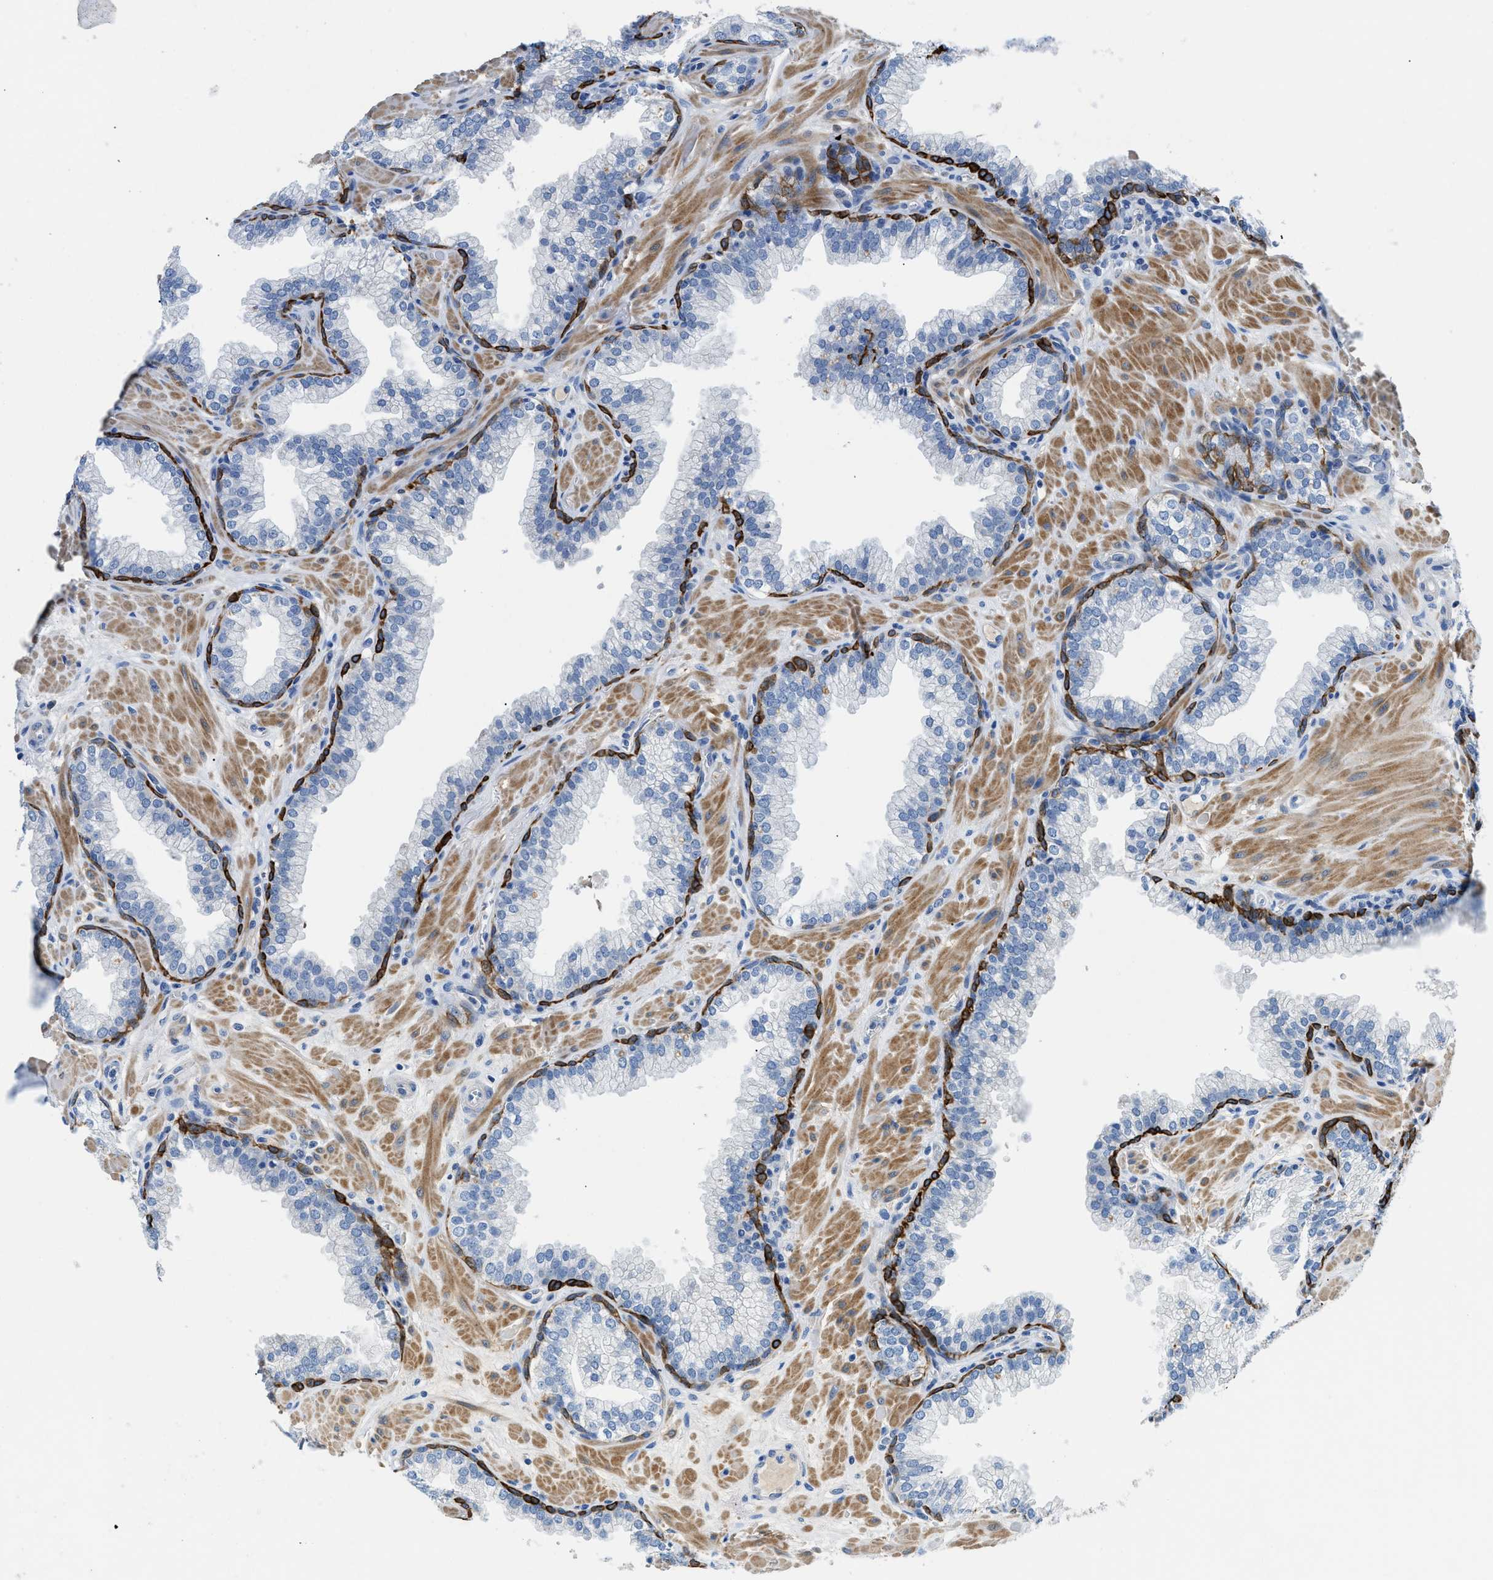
{"staining": {"intensity": "strong", "quantity": "<25%", "location": "cytoplasmic/membranous"}, "tissue": "prostate", "cell_type": "Glandular cells", "image_type": "normal", "snomed": [{"axis": "morphology", "description": "Normal tissue, NOS"}, {"axis": "morphology", "description": "Urothelial carcinoma, Low grade"}, {"axis": "topography", "description": "Urinary bladder"}, {"axis": "topography", "description": "Prostate"}], "caption": "A micrograph of human prostate stained for a protein exhibits strong cytoplasmic/membranous brown staining in glandular cells. The staining was performed using DAB (3,3'-diaminobenzidine), with brown indicating positive protein expression. Nuclei are stained blue with hematoxylin.", "gene": "SLC10A6", "patient": {"sex": "male", "age": 60}}